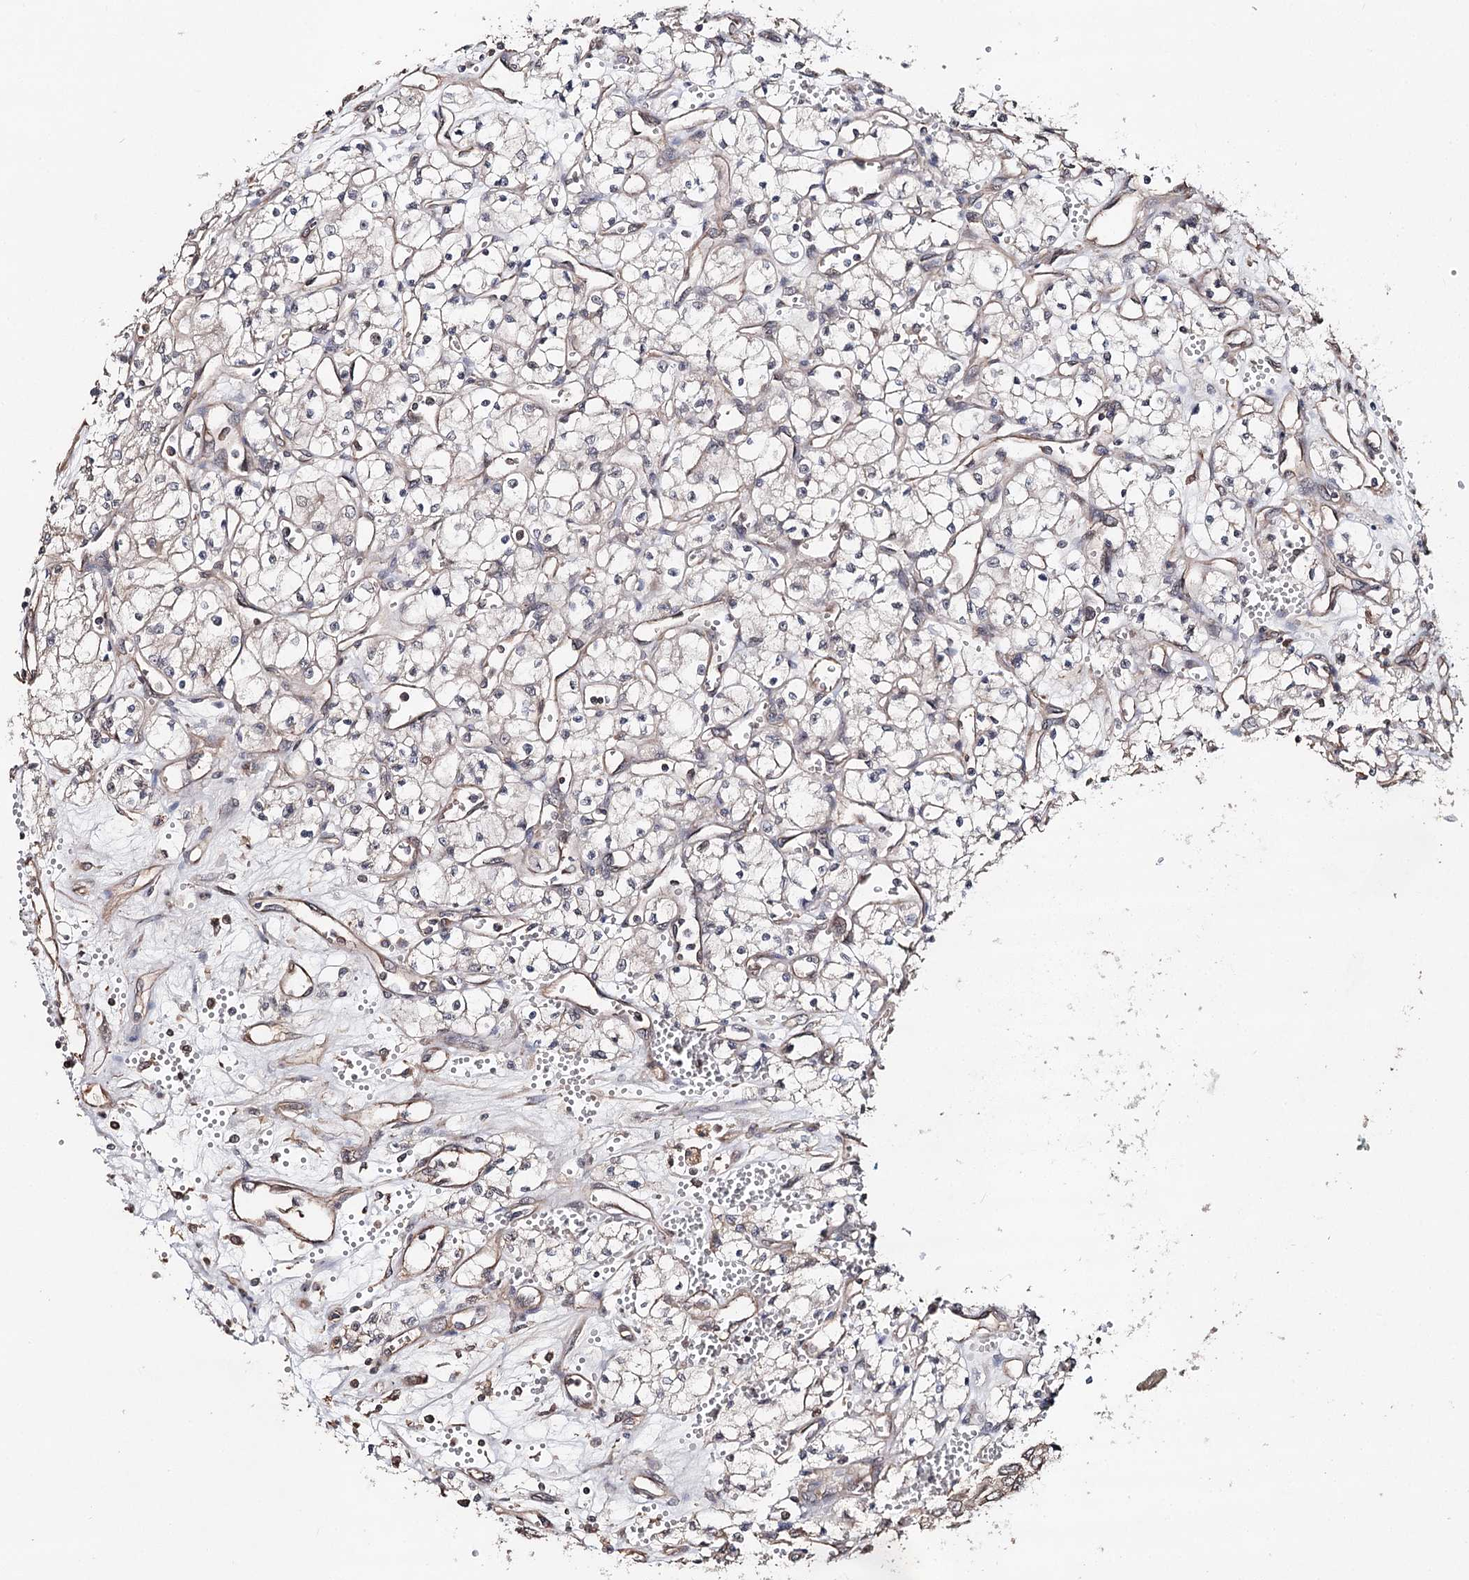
{"staining": {"intensity": "negative", "quantity": "none", "location": "none"}, "tissue": "renal cancer", "cell_type": "Tumor cells", "image_type": "cancer", "snomed": [{"axis": "morphology", "description": "Adenocarcinoma, NOS"}, {"axis": "topography", "description": "Kidney"}], "caption": "Immunohistochemistry (IHC) of renal adenocarcinoma reveals no positivity in tumor cells.", "gene": "NOPCHAP1", "patient": {"sex": "male", "age": 59}}